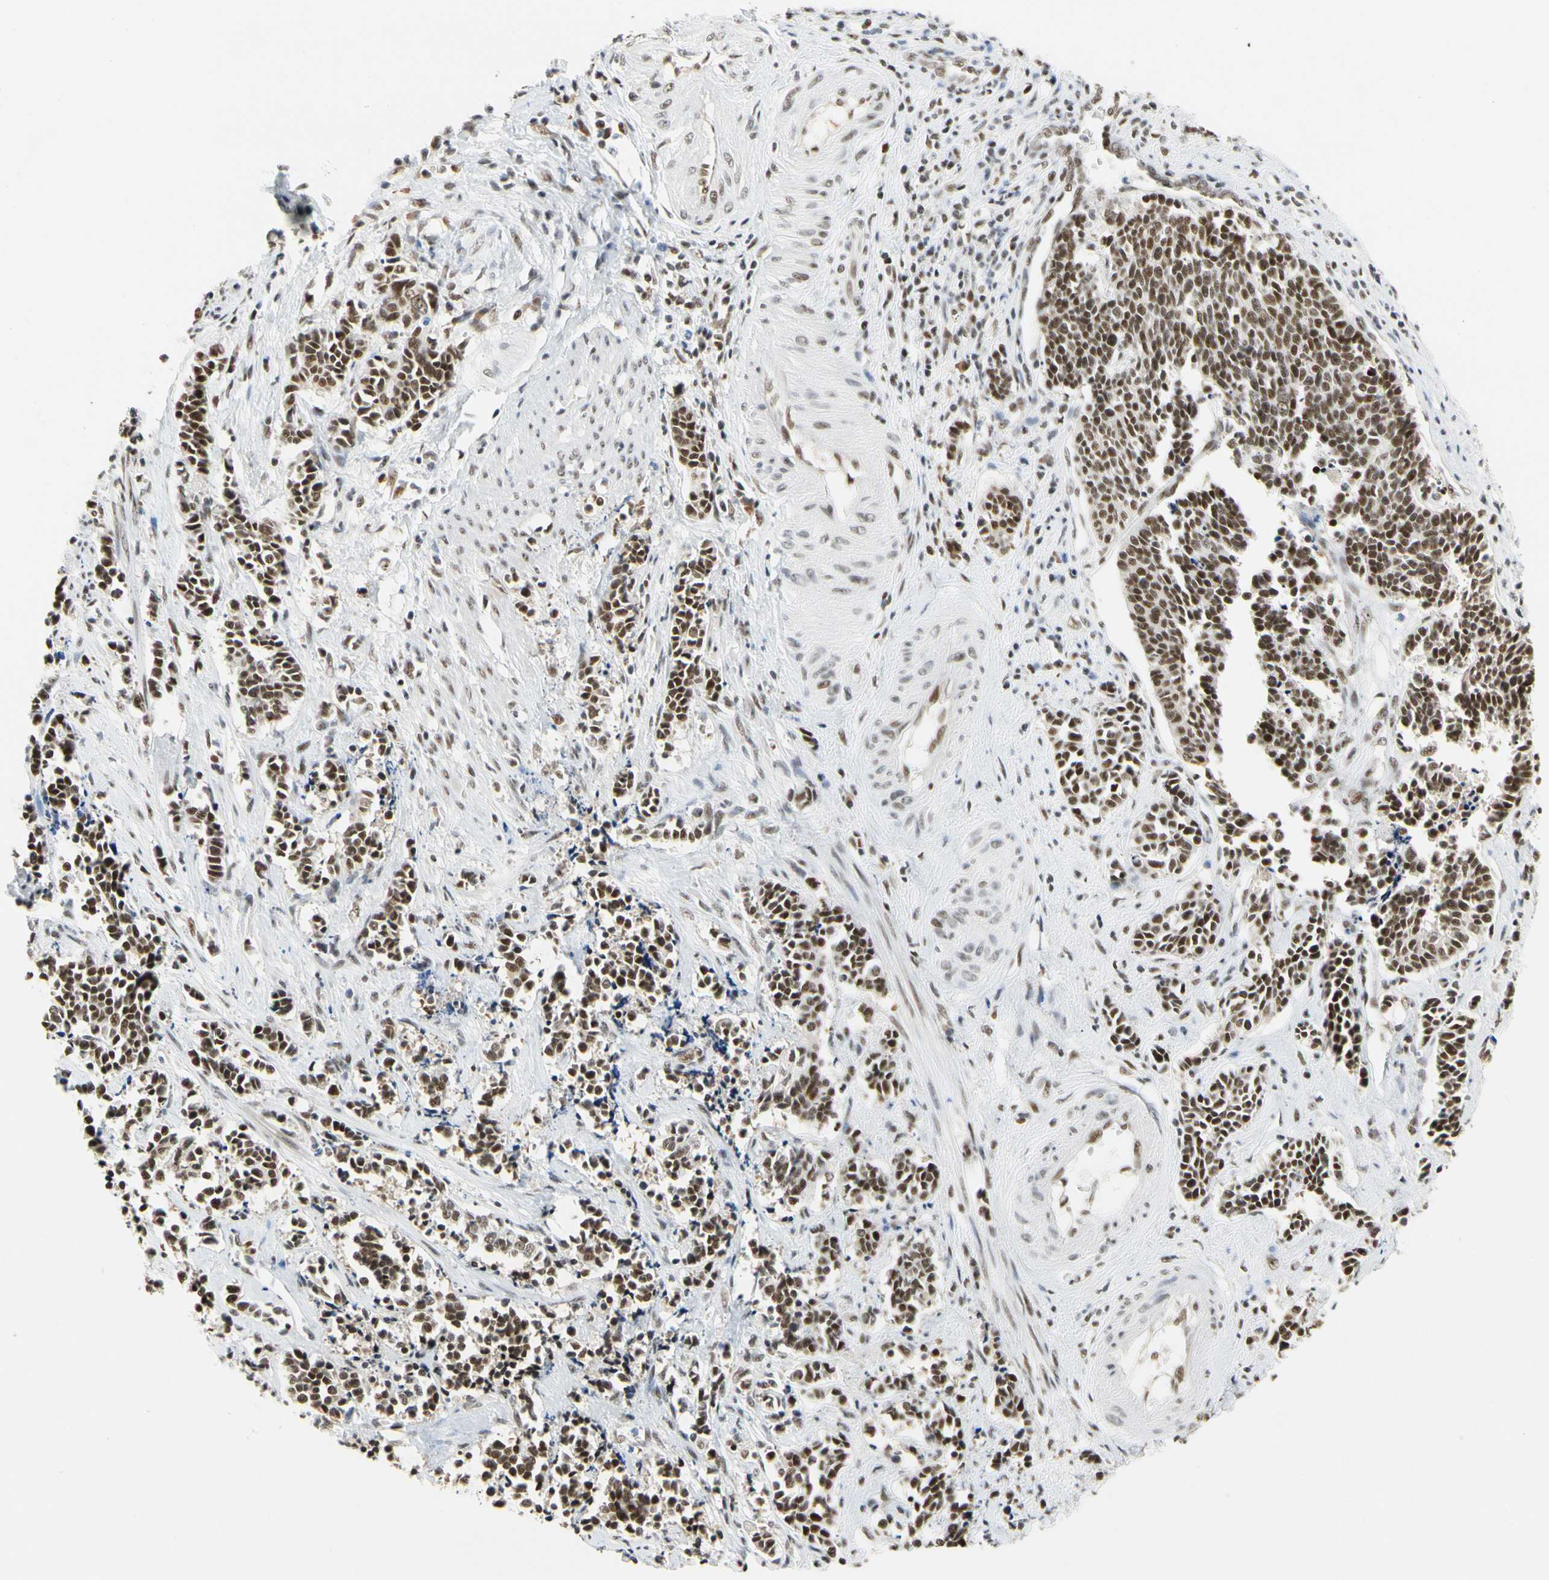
{"staining": {"intensity": "strong", "quantity": ">75%", "location": "nuclear"}, "tissue": "cervical cancer", "cell_type": "Tumor cells", "image_type": "cancer", "snomed": [{"axis": "morphology", "description": "Squamous cell carcinoma, NOS"}, {"axis": "topography", "description": "Cervix"}], "caption": "Immunohistochemistry (IHC) image of cervical cancer (squamous cell carcinoma) stained for a protein (brown), which exhibits high levels of strong nuclear expression in about >75% of tumor cells.", "gene": "ZSCAN16", "patient": {"sex": "female", "age": 35}}